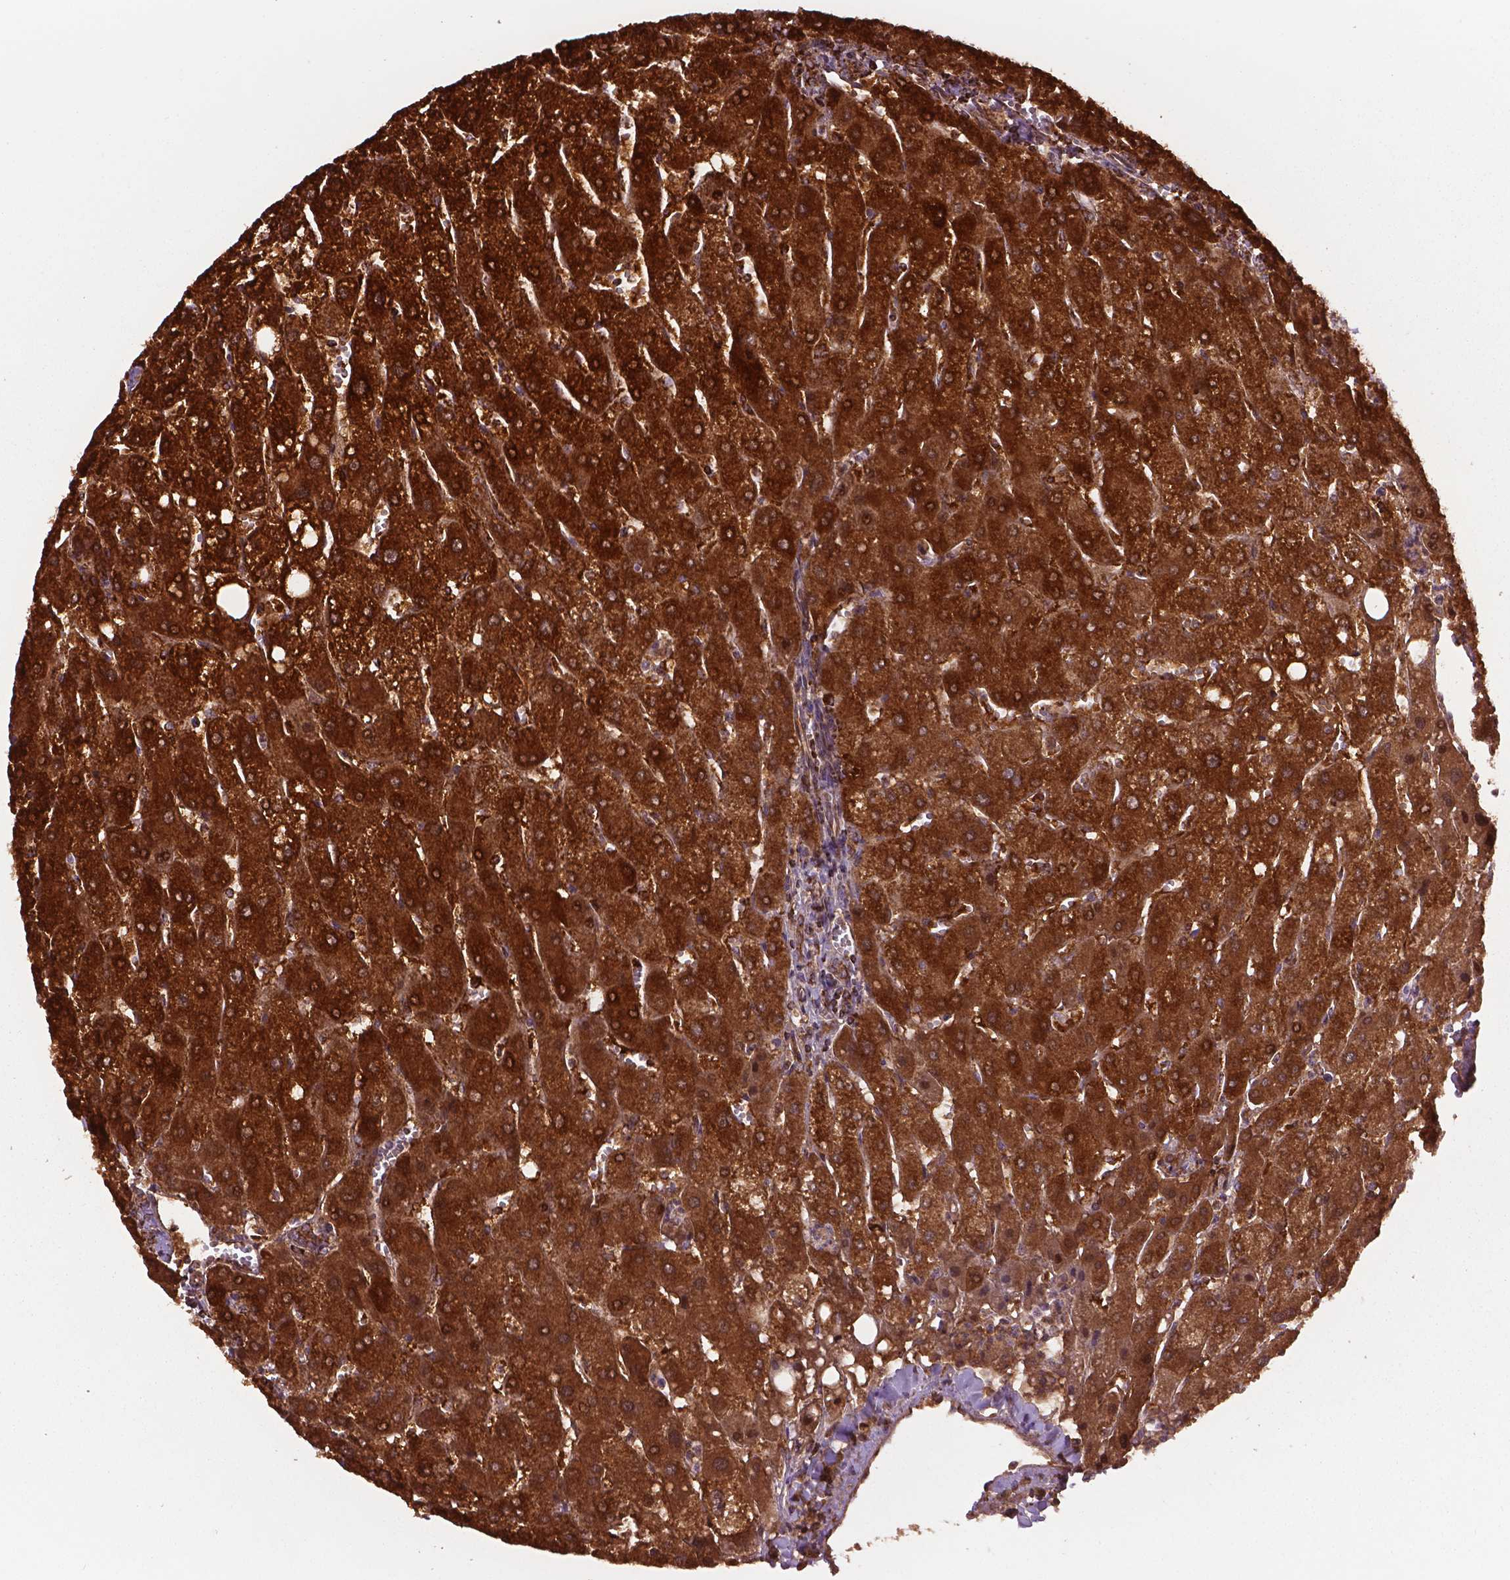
{"staining": {"intensity": "moderate", "quantity": ">75%", "location": "cytoplasmic/membranous"}, "tissue": "liver", "cell_type": "Cholangiocytes", "image_type": "normal", "snomed": [{"axis": "morphology", "description": "Normal tissue, NOS"}, {"axis": "topography", "description": "Liver"}], "caption": "This micrograph demonstrates immunohistochemistry staining of unremarkable liver, with medium moderate cytoplasmic/membranous staining in approximately >75% of cholangiocytes.", "gene": "HS3ST3A1", "patient": {"sex": "male", "age": 67}}